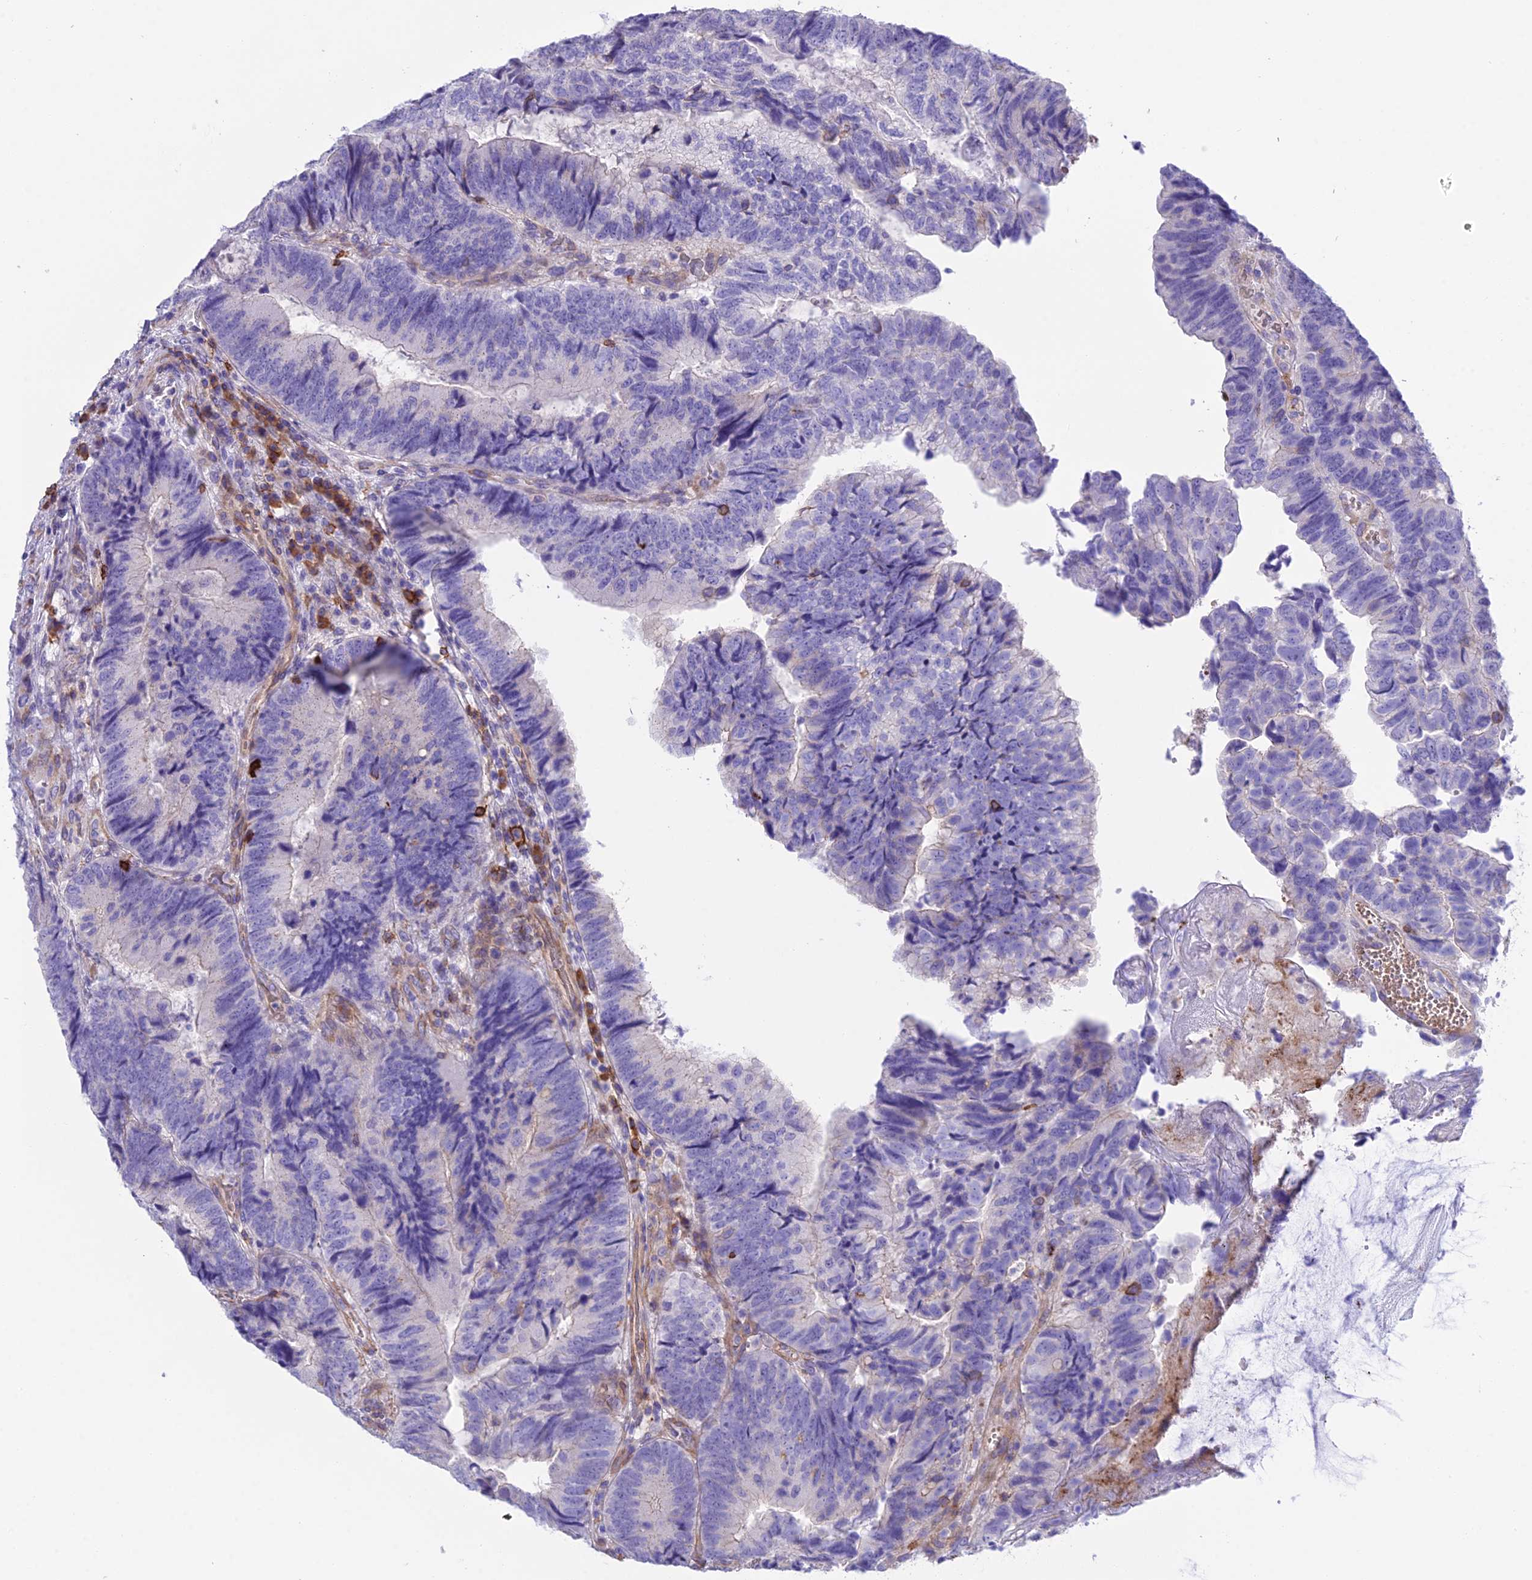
{"staining": {"intensity": "negative", "quantity": "none", "location": "none"}, "tissue": "colorectal cancer", "cell_type": "Tumor cells", "image_type": "cancer", "snomed": [{"axis": "morphology", "description": "Adenocarcinoma, NOS"}, {"axis": "topography", "description": "Colon"}], "caption": "Immunohistochemical staining of colorectal adenocarcinoma displays no significant positivity in tumor cells.", "gene": "OR1Q1", "patient": {"sex": "female", "age": 67}}